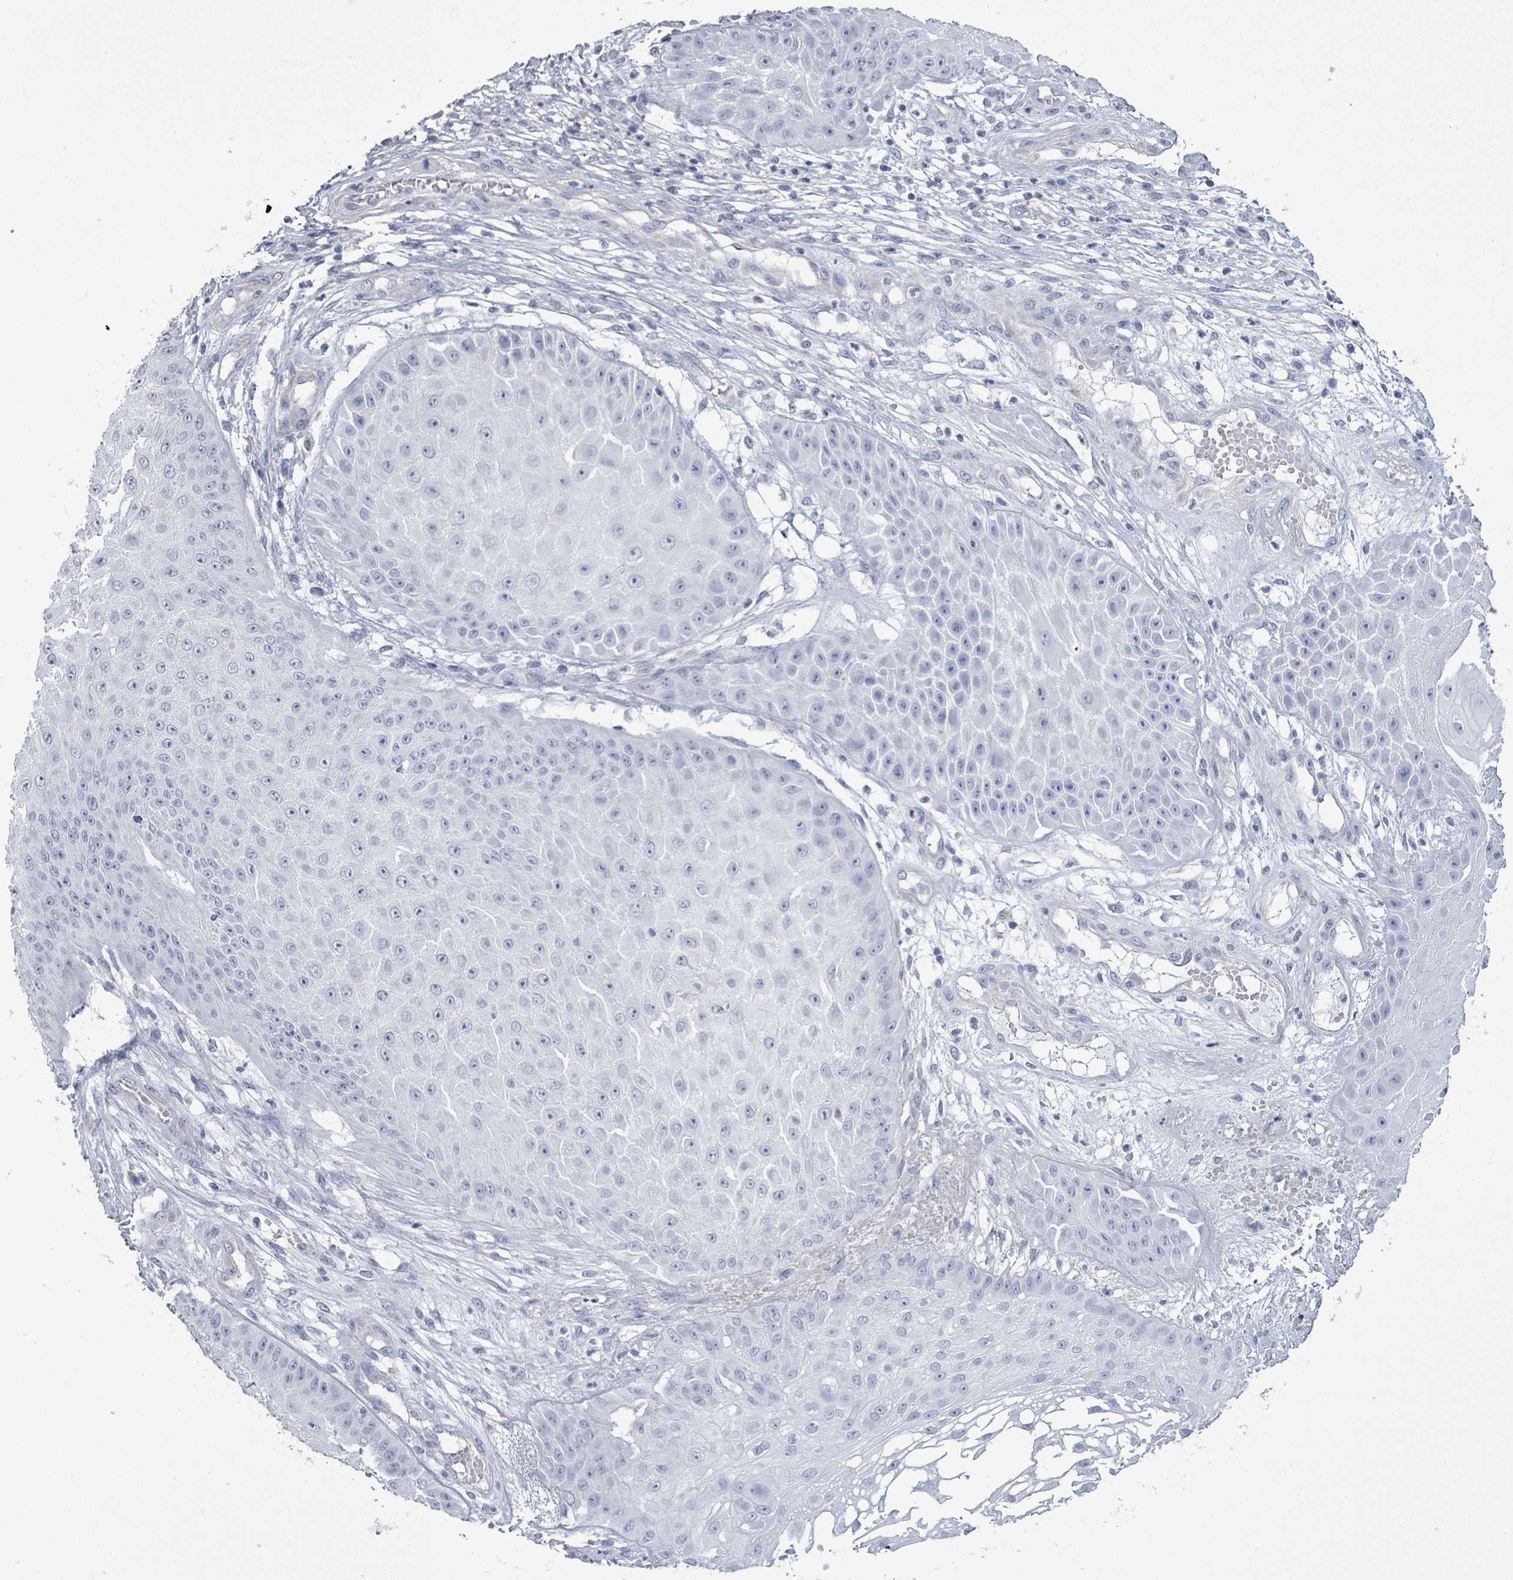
{"staining": {"intensity": "negative", "quantity": "none", "location": "none"}, "tissue": "skin cancer", "cell_type": "Tumor cells", "image_type": "cancer", "snomed": [{"axis": "morphology", "description": "Squamous cell carcinoma, NOS"}, {"axis": "topography", "description": "Skin"}], "caption": "This micrograph is of skin cancer stained with immunohistochemistry to label a protein in brown with the nuclei are counter-stained blue. There is no positivity in tumor cells.", "gene": "CT45A5", "patient": {"sex": "male", "age": 70}}